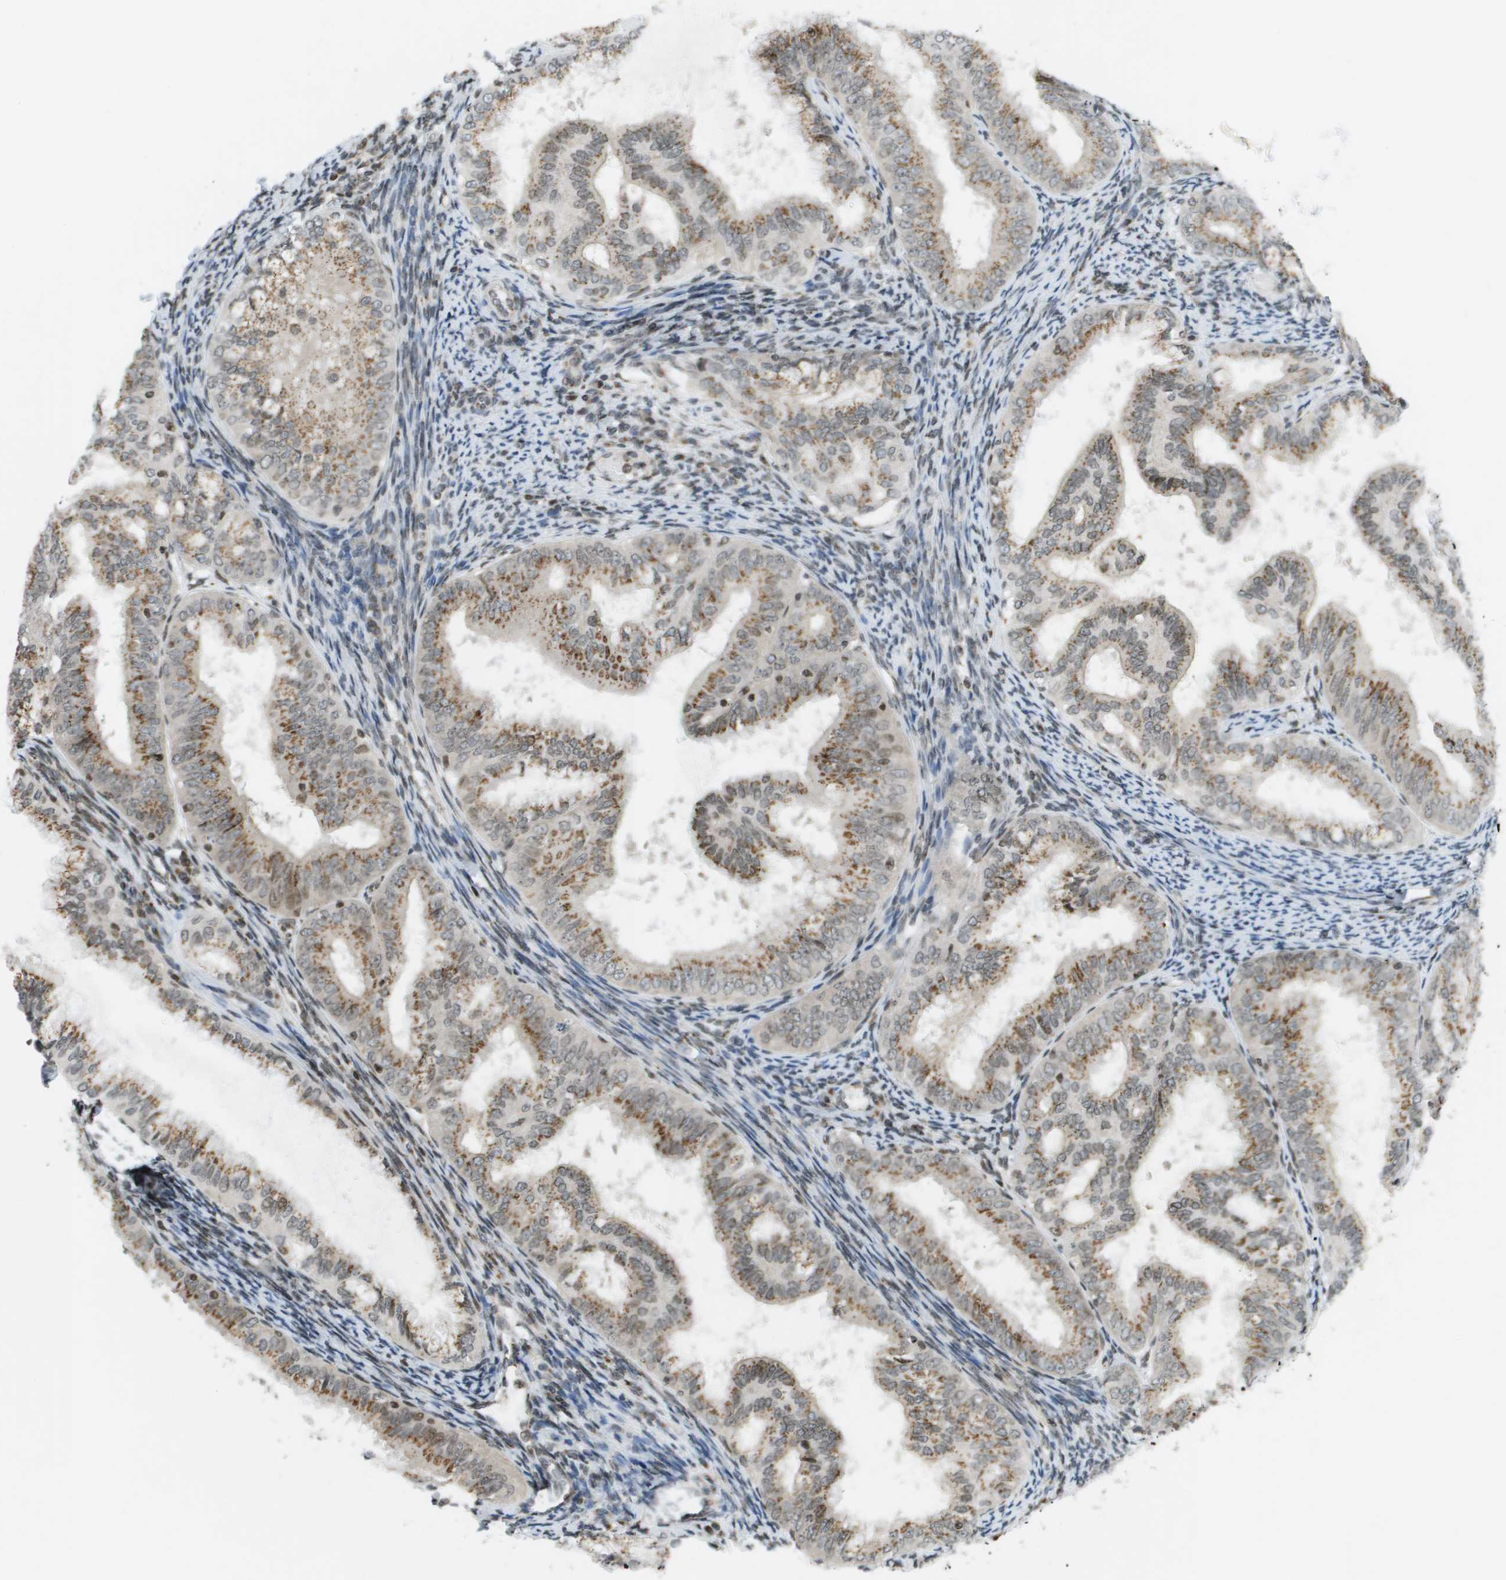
{"staining": {"intensity": "moderate", "quantity": ">75%", "location": "cytoplasmic/membranous"}, "tissue": "endometrial cancer", "cell_type": "Tumor cells", "image_type": "cancer", "snomed": [{"axis": "morphology", "description": "Adenocarcinoma, NOS"}, {"axis": "topography", "description": "Endometrium"}], "caption": "Protein staining of endometrial cancer tissue exhibits moderate cytoplasmic/membranous expression in approximately >75% of tumor cells.", "gene": "EVC", "patient": {"sex": "female", "age": 63}}